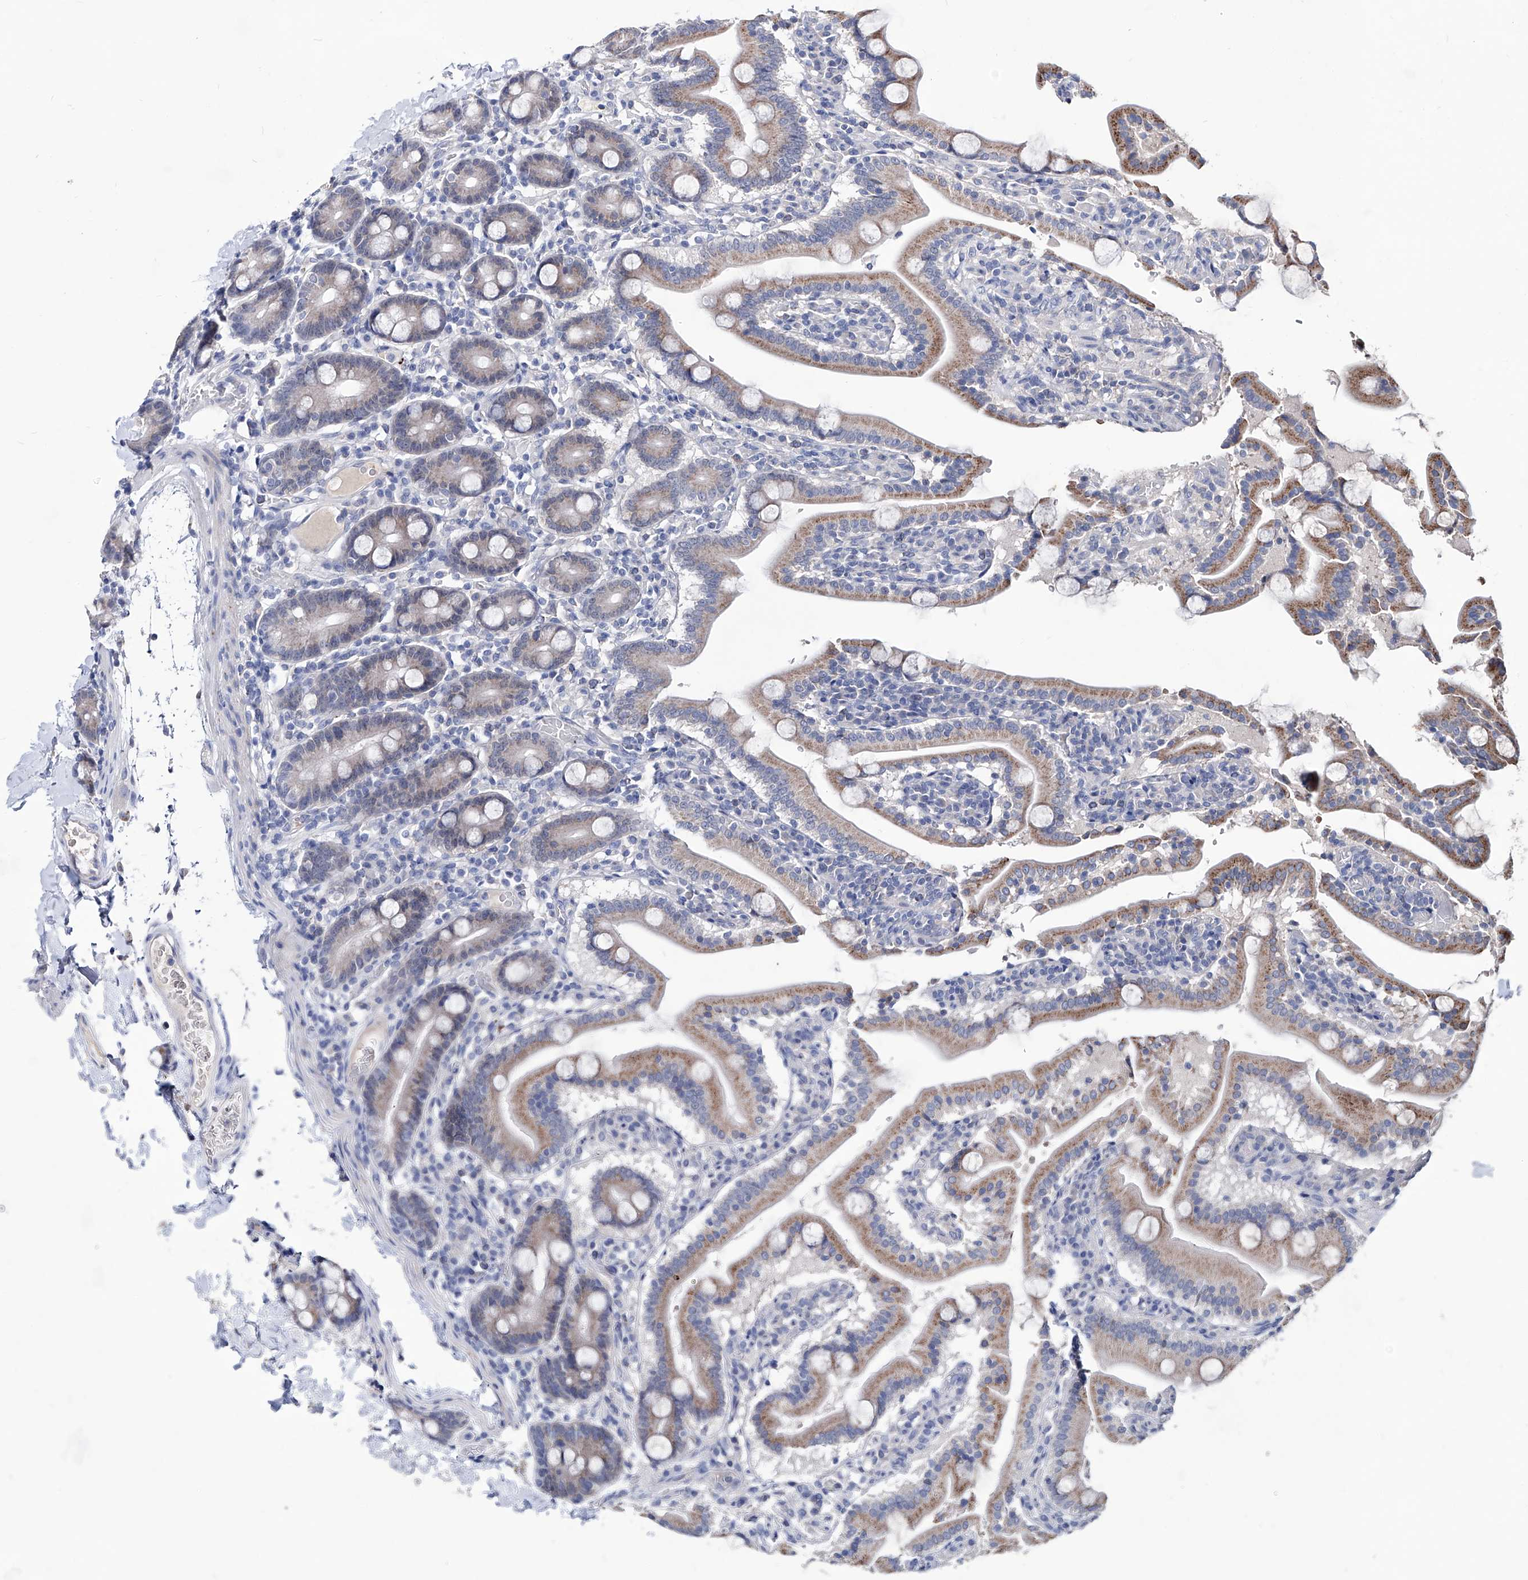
{"staining": {"intensity": "moderate", "quantity": "25%-75%", "location": "cytoplasmic/membranous"}, "tissue": "duodenum", "cell_type": "Glandular cells", "image_type": "normal", "snomed": [{"axis": "morphology", "description": "Normal tissue, NOS"}, {"axis": "topography", "description": "Duodenum"}], "caption": "Protein expression analysis of benign duodenum exhibits moderate cytoplasmic/membranous staining in about 25%-75% of glandular cells.", "gene": "KLHL17", "patient": {"sex": "male", "age": 55}}